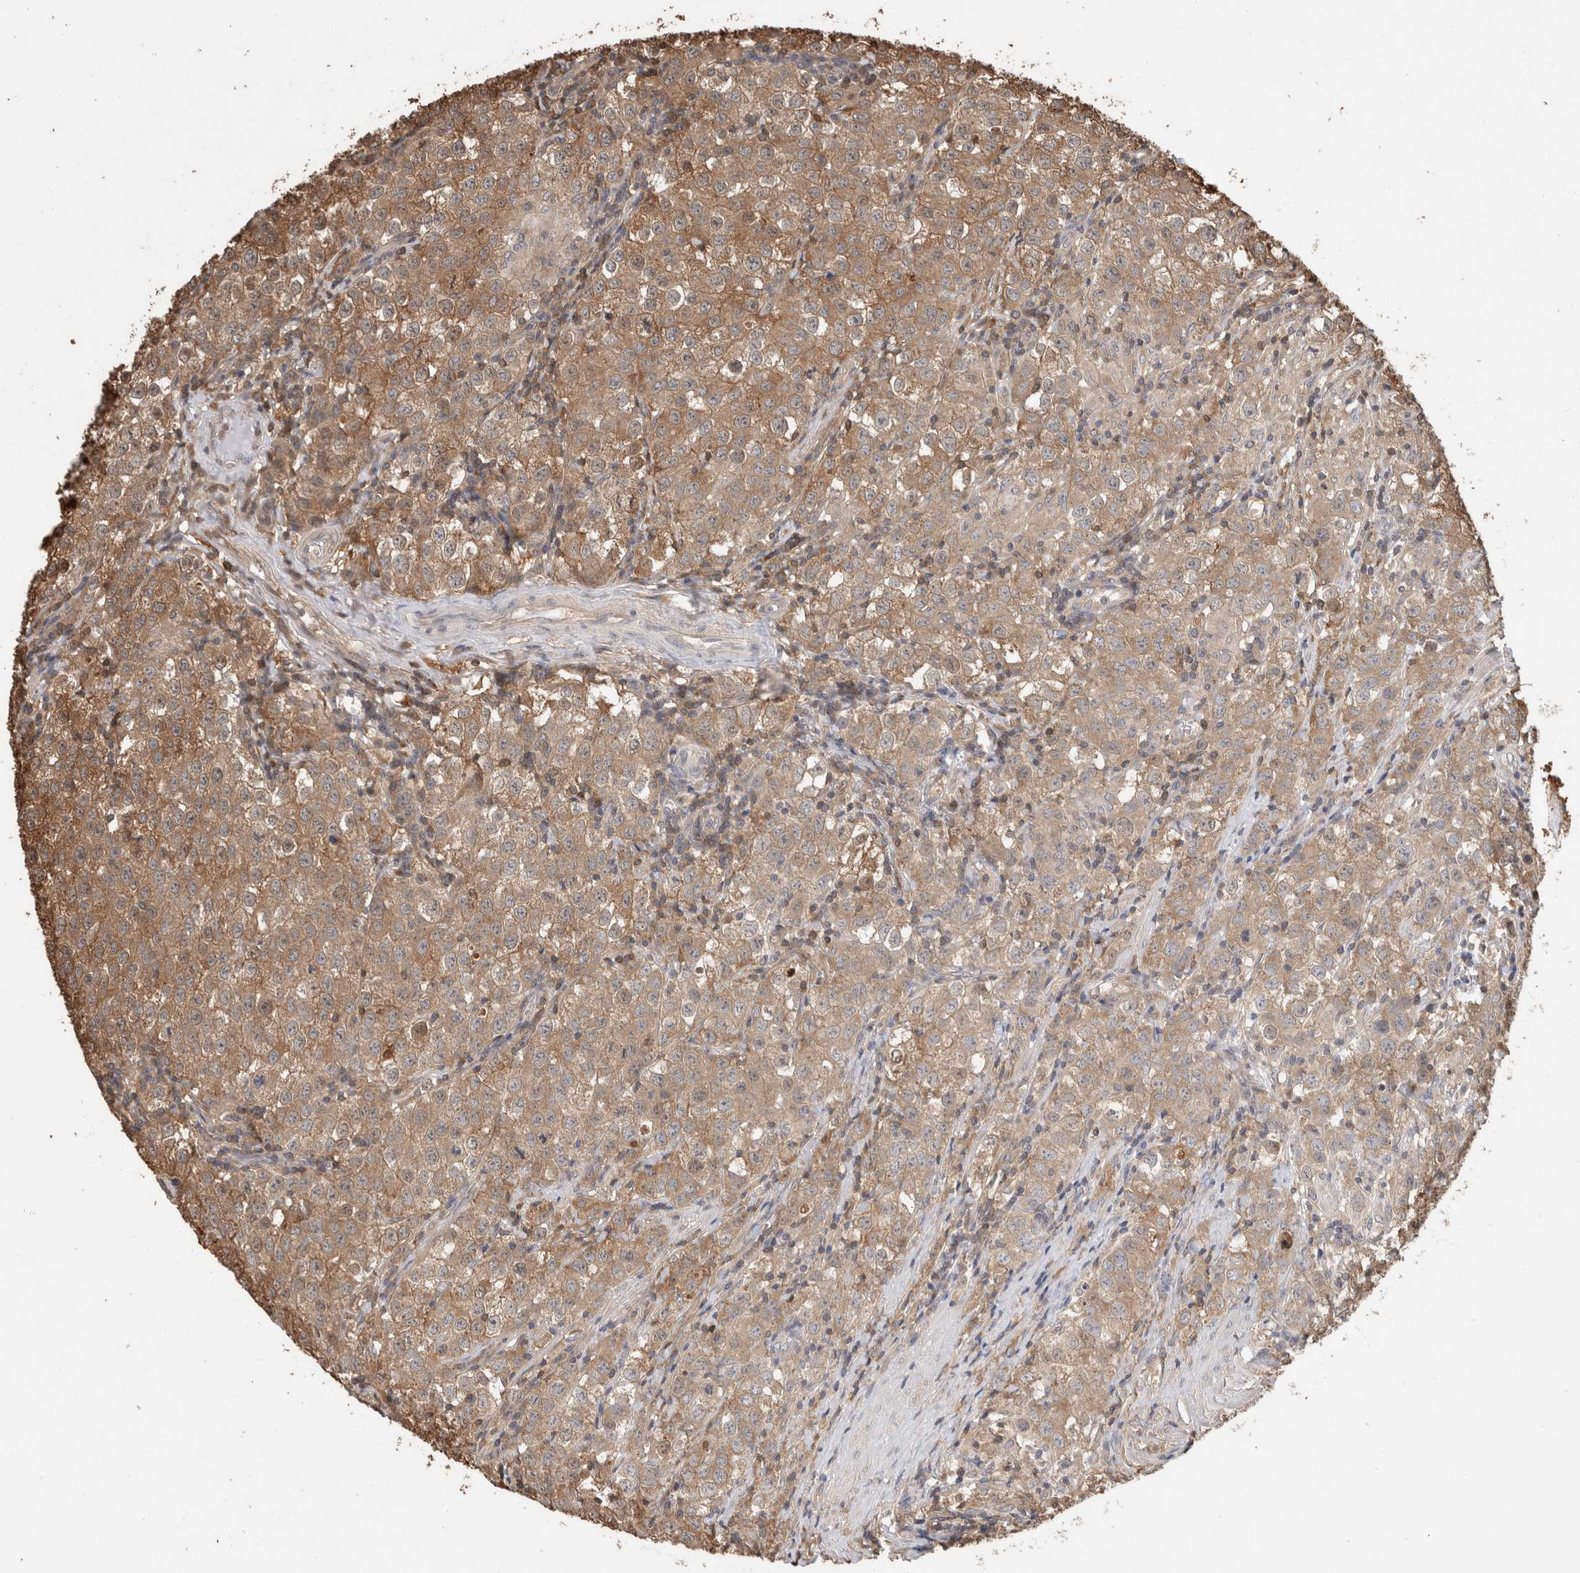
{"staining": {"intensity": "moderate", "quantity": ">75%", "location": "cytoplasmic/membranous"}, "tissue": "testis cancer", "cell_type": "Tumor cells", "image_type": "cancer", "snomed": [{"axis": "morphology", "description": "Seminoma, NOS"}, {"axis": "morphology", "description": "Carcinoma, Embryonal, NOS"}, {"axis": "topography", "description": "Testis"}], "caption": "Brown immunohistochemical staining in testis cancer (embryonal carcinoma) reveals moderate cytoplasmic/membranous positivity in about >75% of tumor cells.", "gene": "TRIM5", "patient": {"sex": "male", "age": 43}}